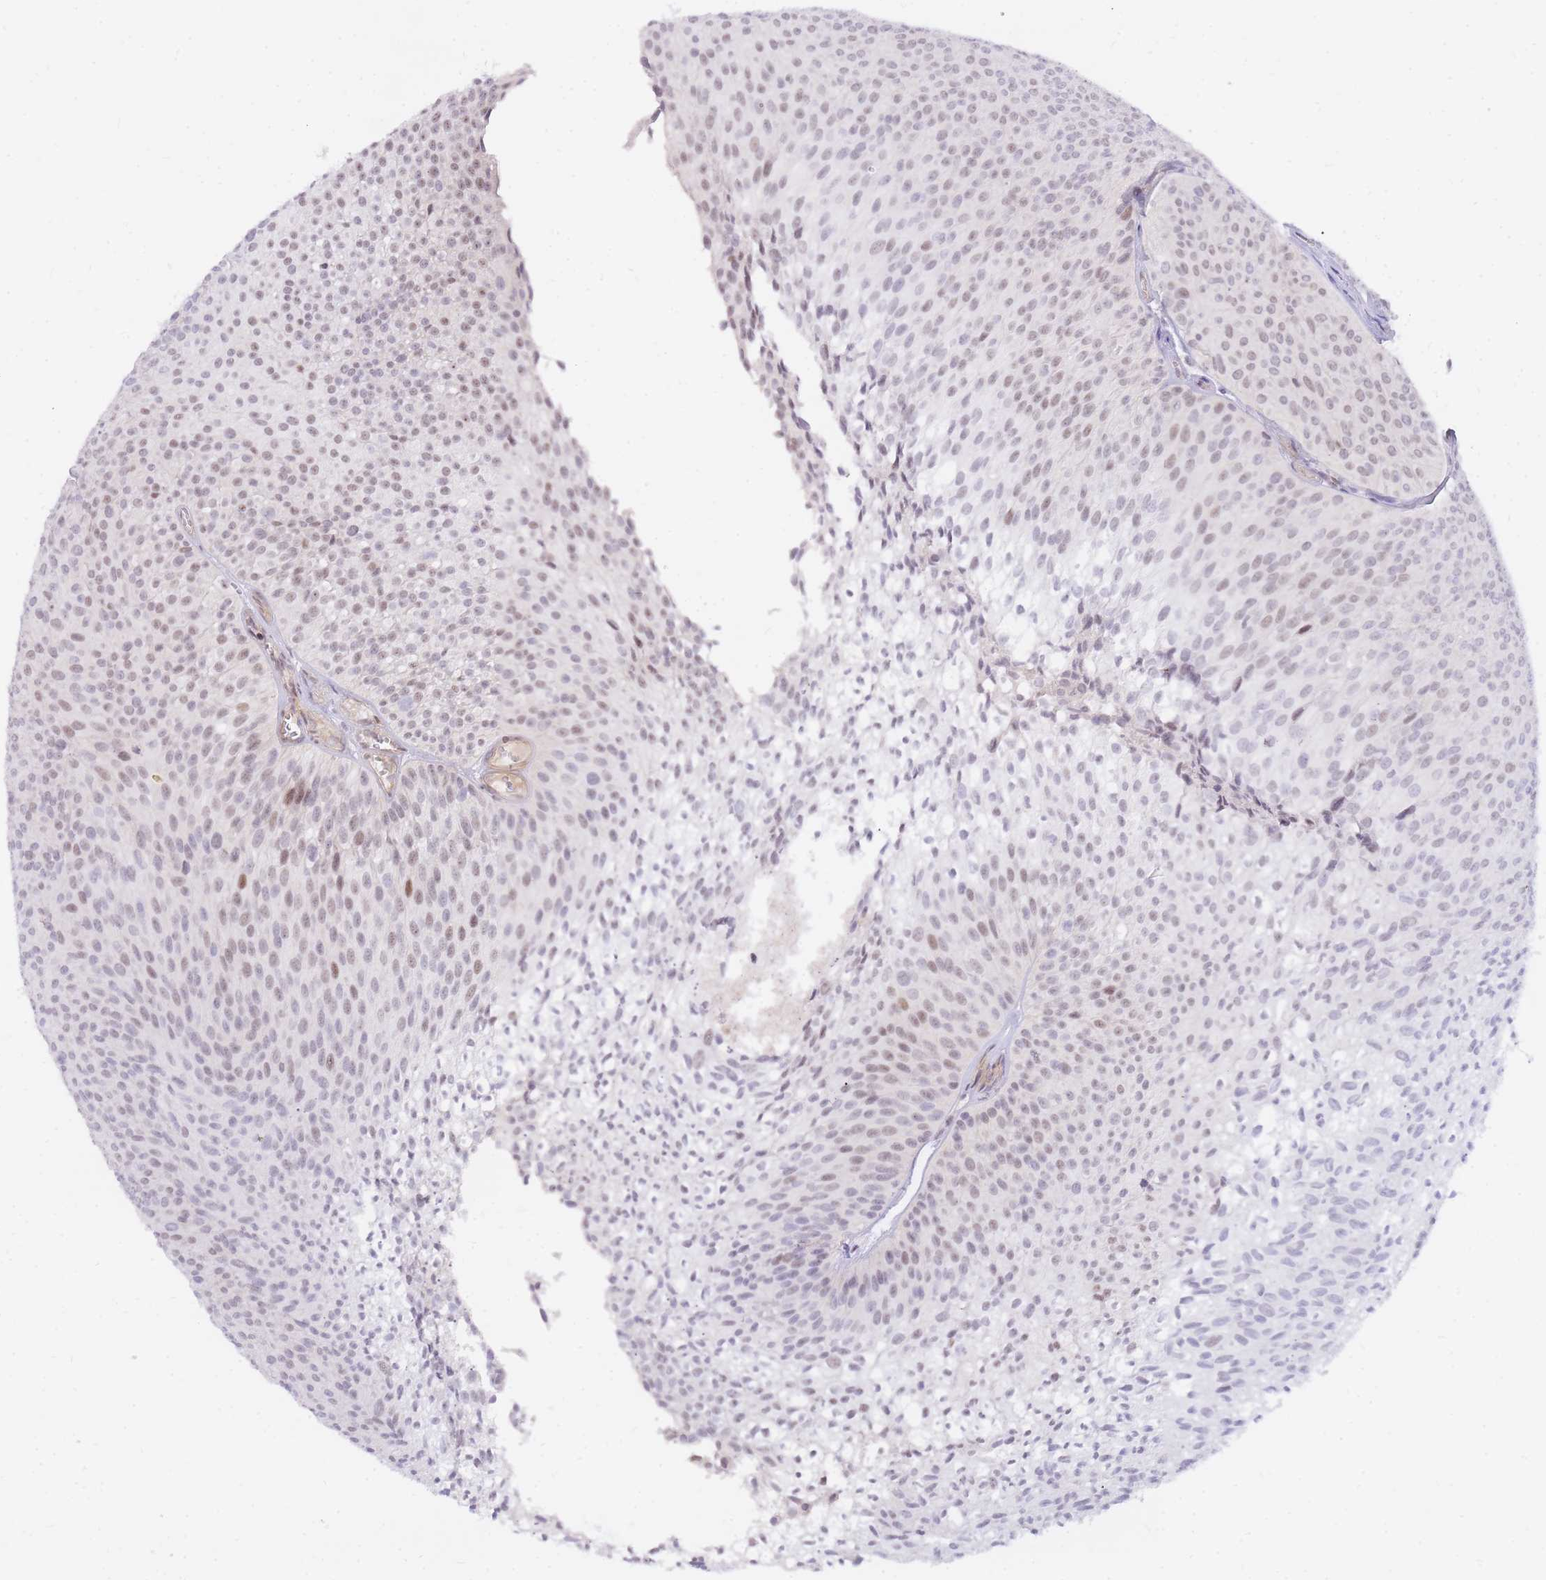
{"staining": {"intensity": "moderate", "quantity": "25%-75%", "location": "nuclear"}, "tissue": "urothelial cancer", "cell_type": "Tumor cells", "image_type": "cancer", "snomed": [{"axis": "morphology", "description": "Urothelial carcinoma, Low grade"}, {"axis": "topography", "description": "Urinary bladder"}], "caption": "A photomicrograph of urothelial cancer stained for a protein shows moderate nuclear brown staining in tumor cells. (brown staining indicates protein expression, while blue staining denotes nuclei).", "gene": "TLE2", "patient": {"sex": "male", "age": 91}}